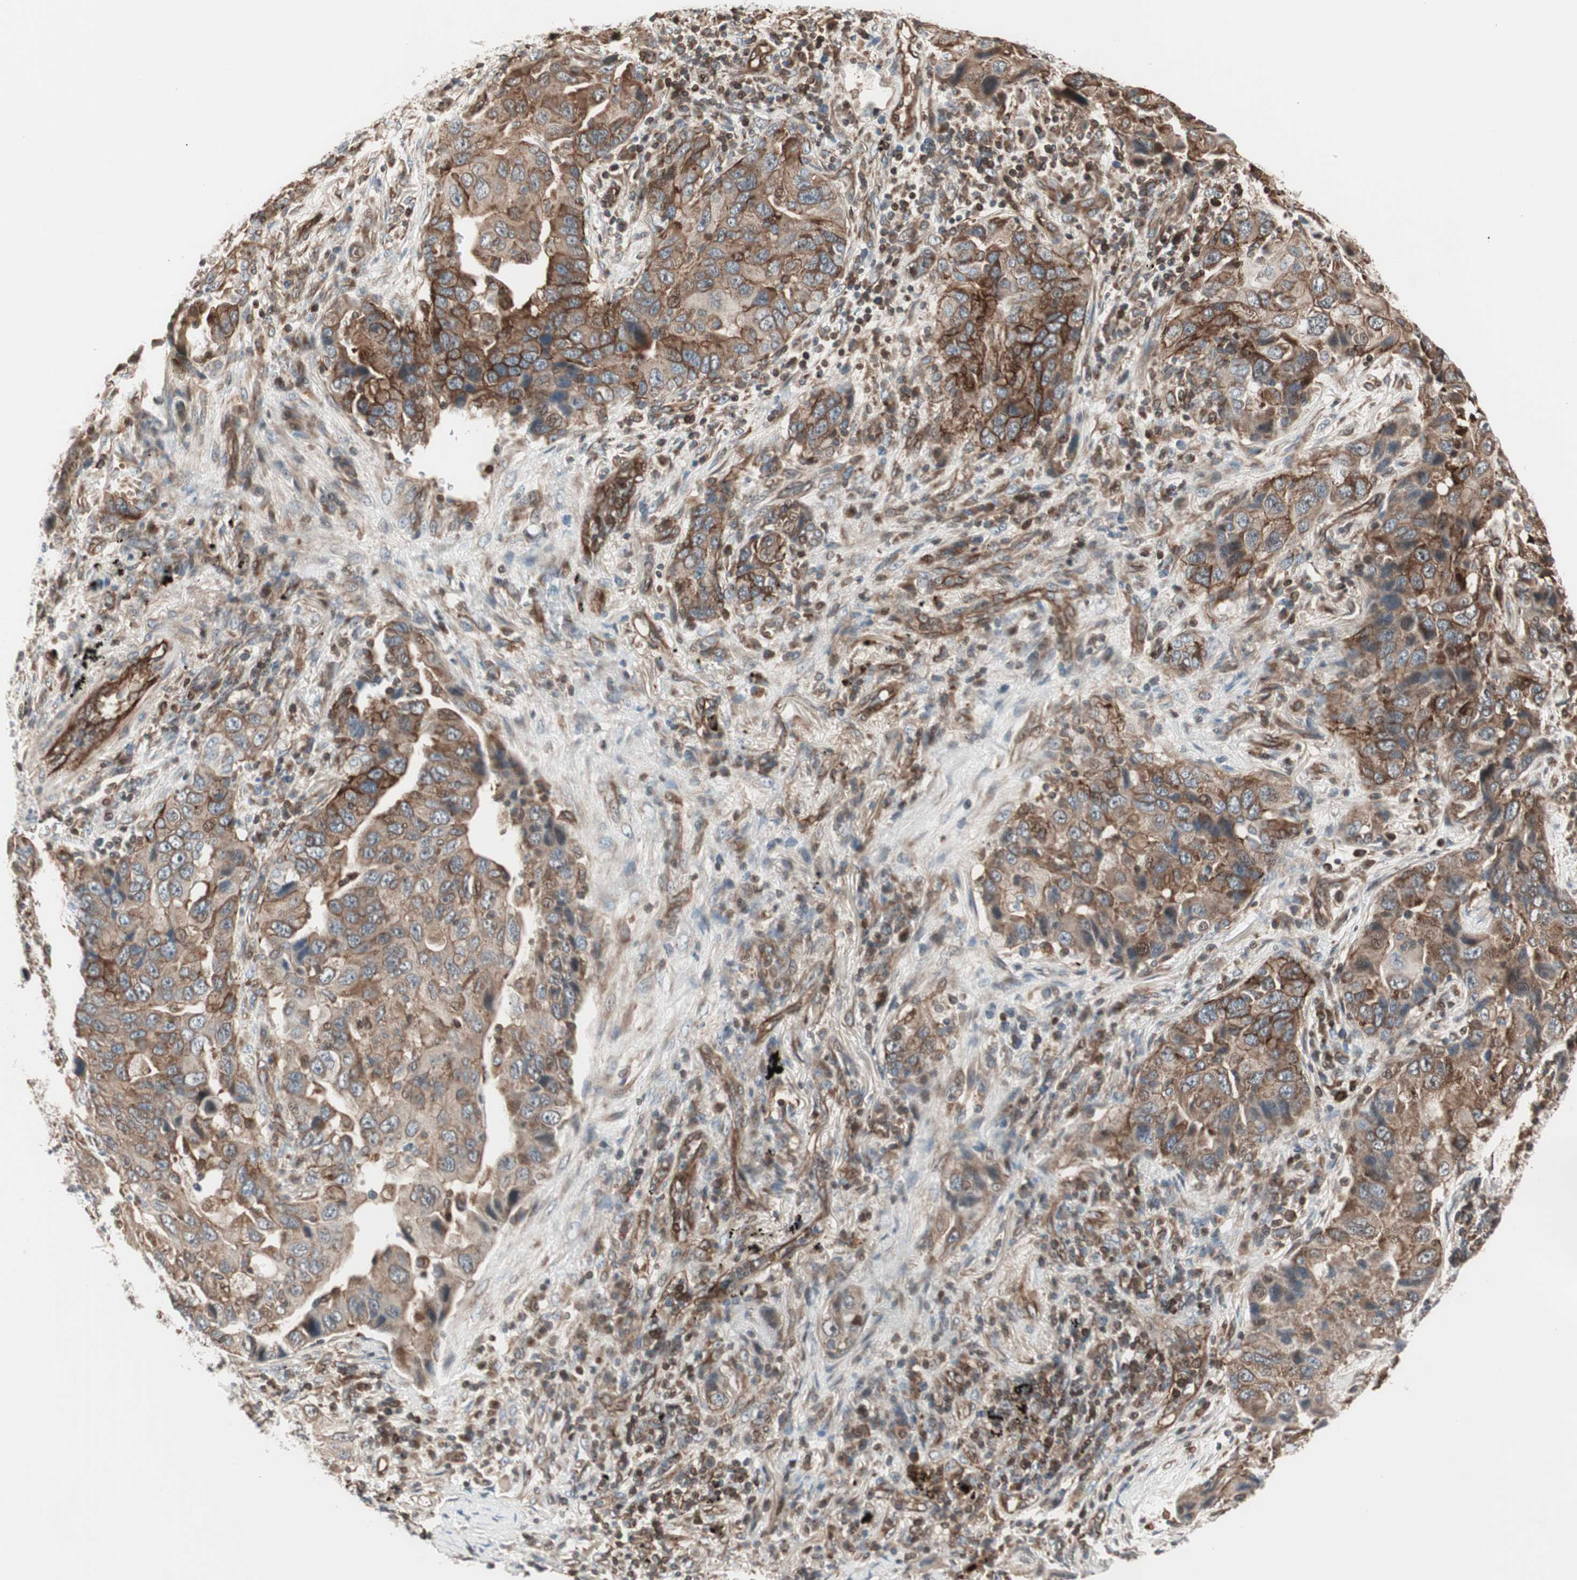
{"staining": {"intensity": "moderate", "quantity": ">75%", "location": "cytoplasmic/membranous"}, "tissue": "lung cancer", "cell_type": "Tumor cells", "image_type": "cancer", "snomed": [{"axis": "morphology", "description": "Adenocarcinoma, NOS"}, {"axis": "topography", "description": "Lung"}], "caption": "Human lung cancer stained with a brown dye reveals moderate cytoplasmic/membranous positive expression in about >75% of tumor cells.", "gene": "MAD2L2", "patient": {"sex": "female", "age": 65}}